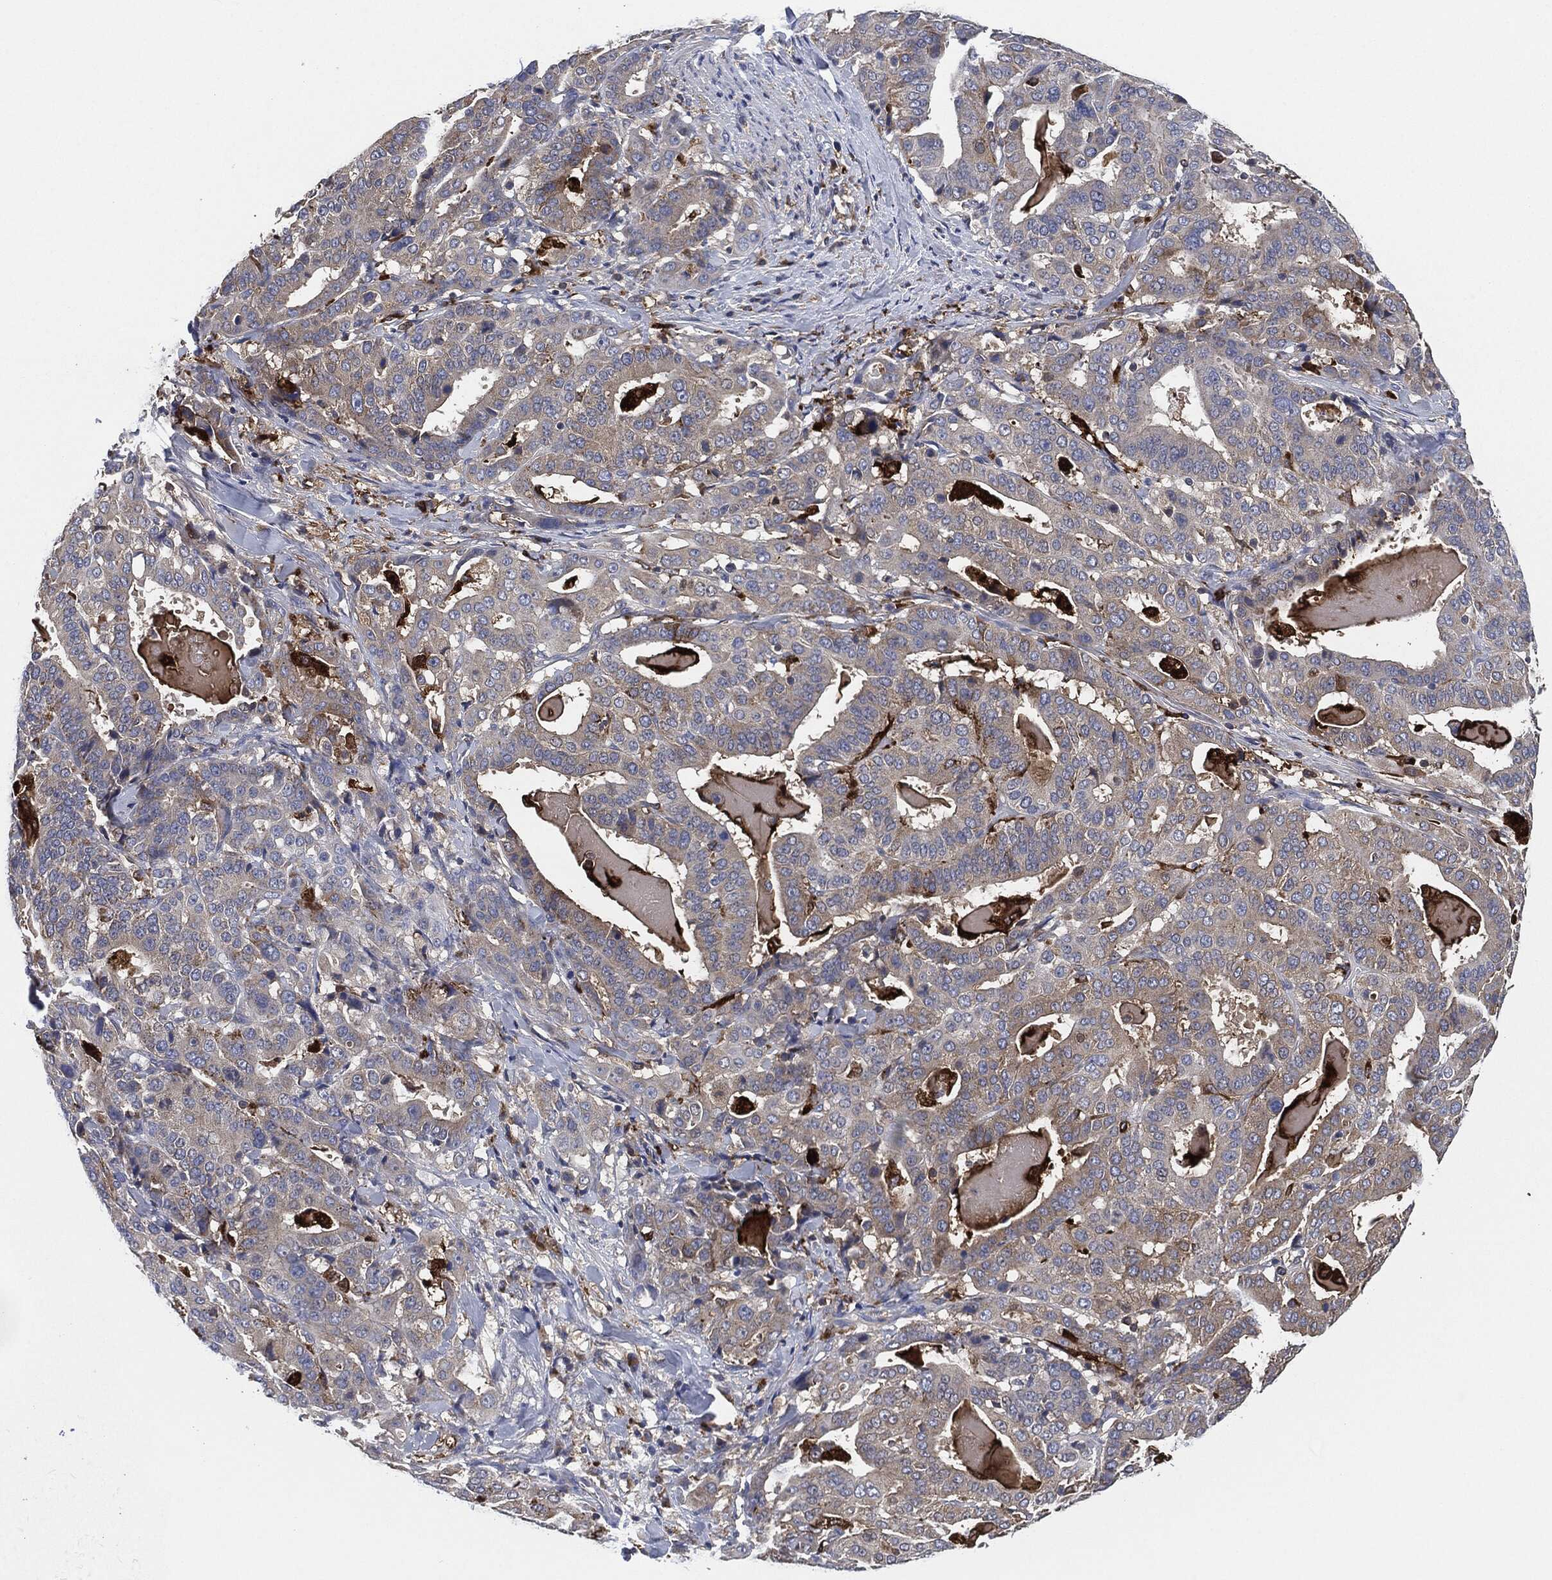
{"staining": {"intensity": "weak", "quantity": "25%-75%", "location": "cytoplasmic/membranous"}, "tissue": "stomach cancer", "cell_type": "Tumor cells", "image_type": "cancer", "snomed": [{"axis": "morphology", "description": "Adenocarcinoma, NOS"}, {"axis": "topography", "description": "Stomach"}], "caption": "Weak cytoplasmic/membranous positivity for a protein is seen in about 25%-75% of tumor cells of stomach adenocarcinoma using IHC.", "gene": "TMEM11", "patient": {"sex": "male", "age": 48}}